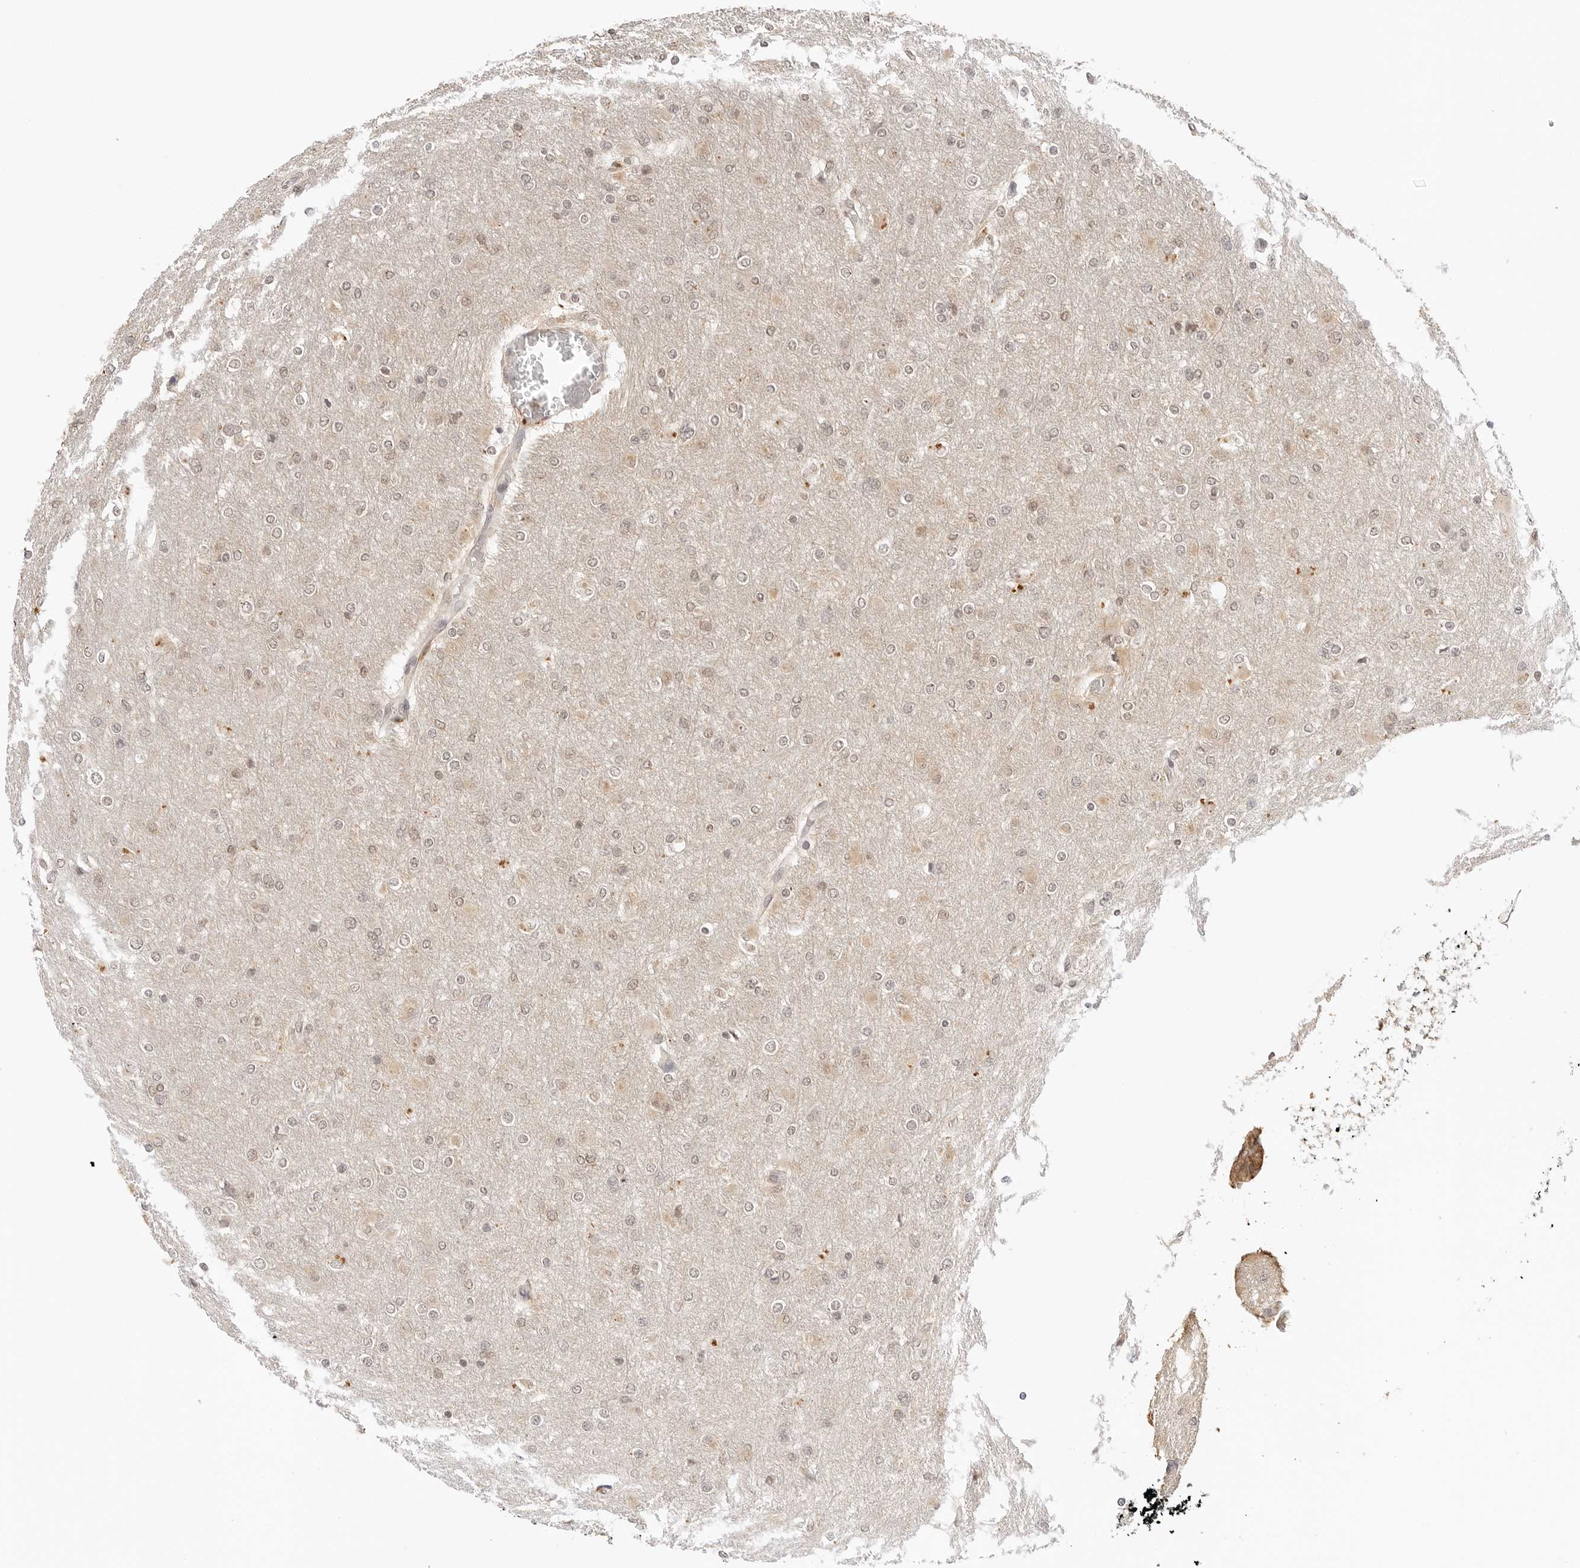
{"staining": {"intensity": "weak", "quantity": "25%-75%", "location": "nuclear"}, "tissue": "glioma", "cell_type": "Tumor cells", "image_type": "cancer", "snomed": [{"axis": "morphology", "description": "Glioma, malignant, High grade"}, {"axis": "topography", "description": "Cerebral cortex"}], "caption": "Glioma tissue demonstrates weak nuclear positivity in approximately 25%-75% of tumor cells, visualized by immunohistochemistry.", "gene": "EPHA1", "patient": {"sex": "female", "age": 36}}